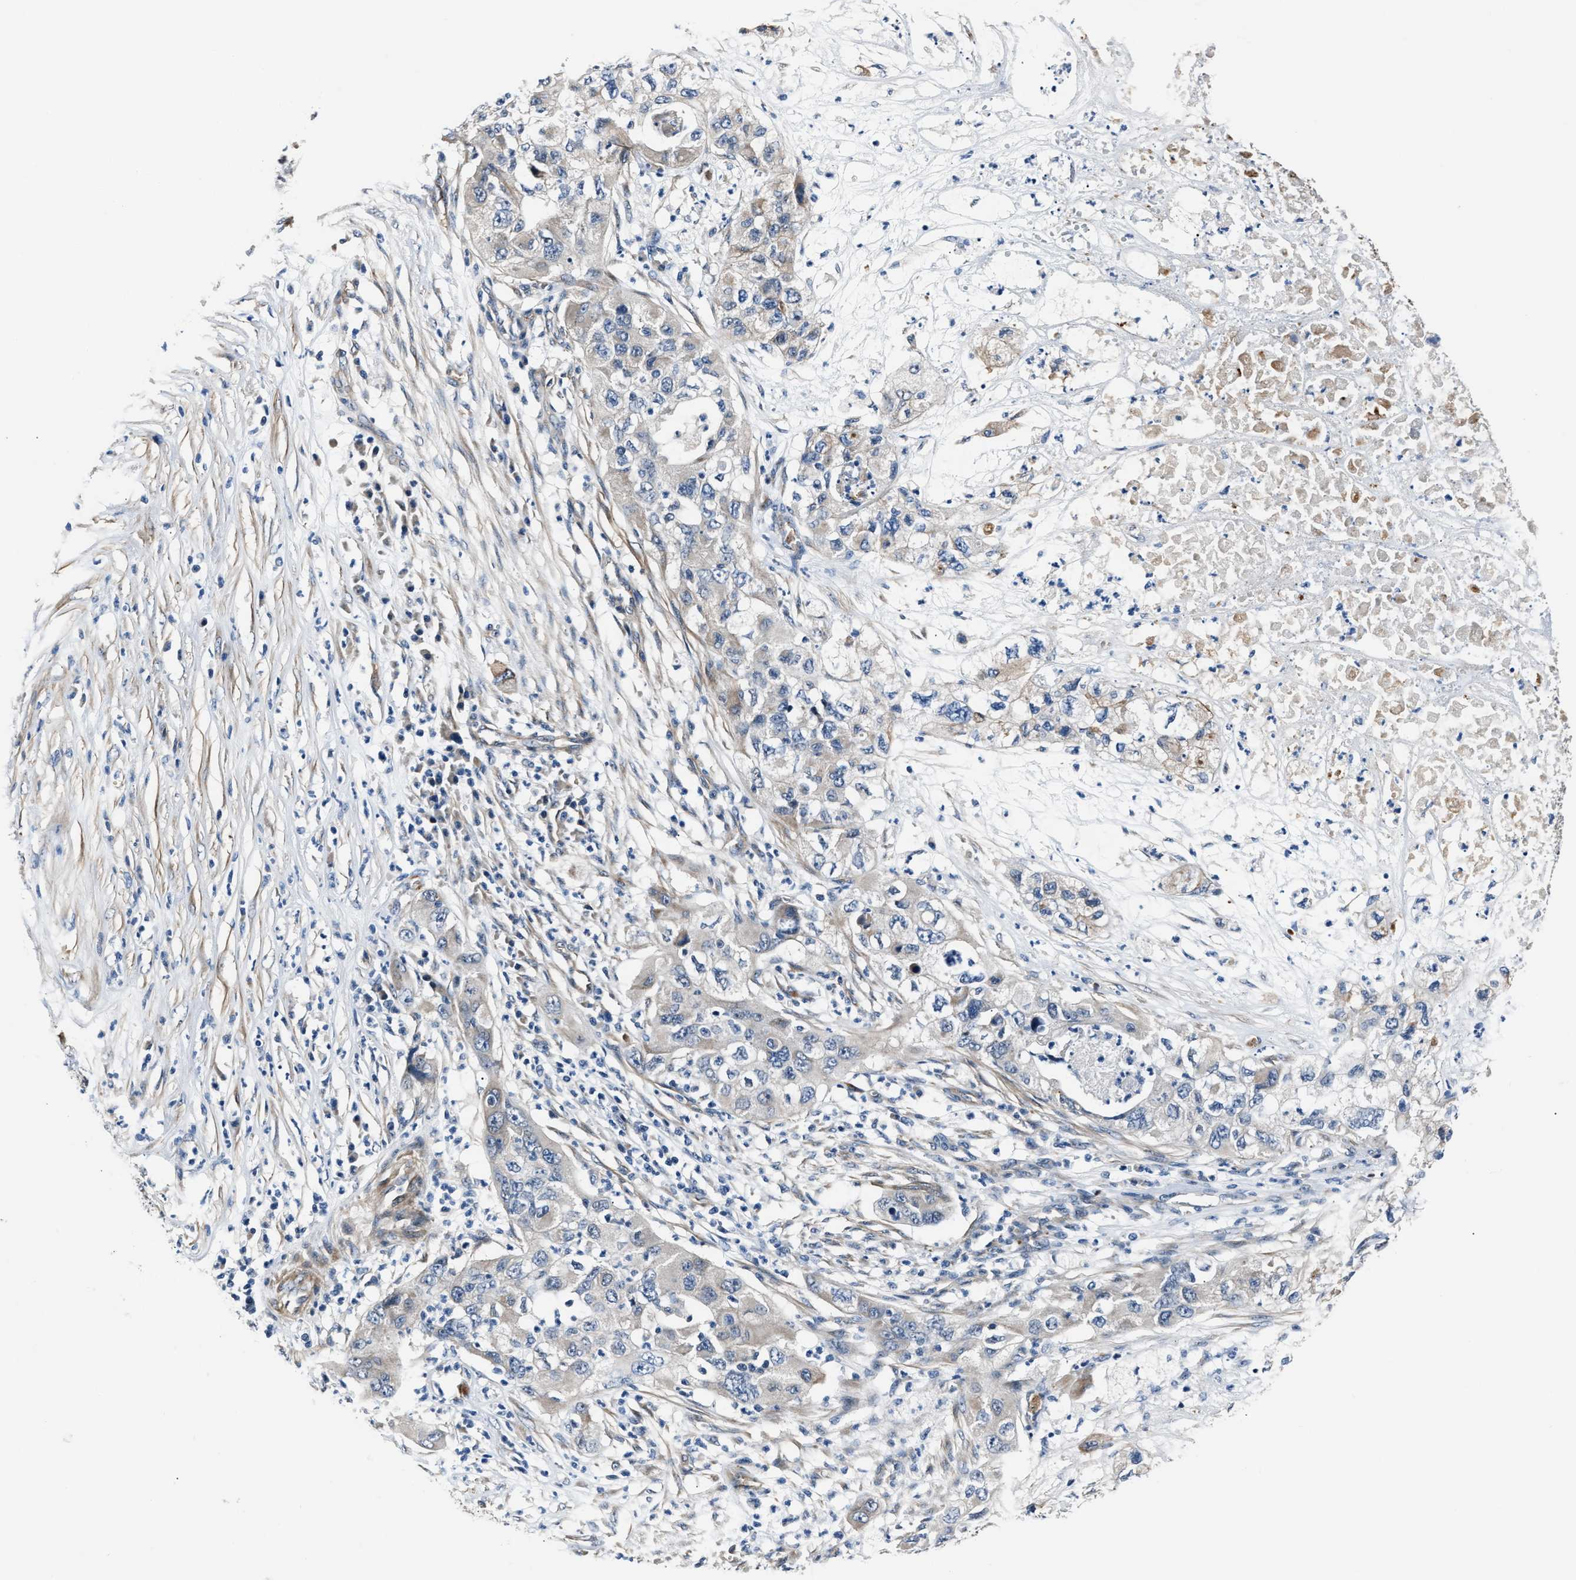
{"staining": {"intensity": "negative", "quantity": "none", "location": "none"}, "tissue": "pancreatic cancer", "cell_type": "Tumor cells", "image_type": "cancer", "snomed": [{"axis": "morphology", "description": "Adenocarcinoma, NOS"}, {"axis": "topography", "description": "Pancreas"}], "caption": "DAB immunohistochemical staining of human pancreatic adenocarcinoma demonstrates no significant positivity in tumor cells.", "gene": "MPDZ", "patient": {"sex": "female", "age": 78}}